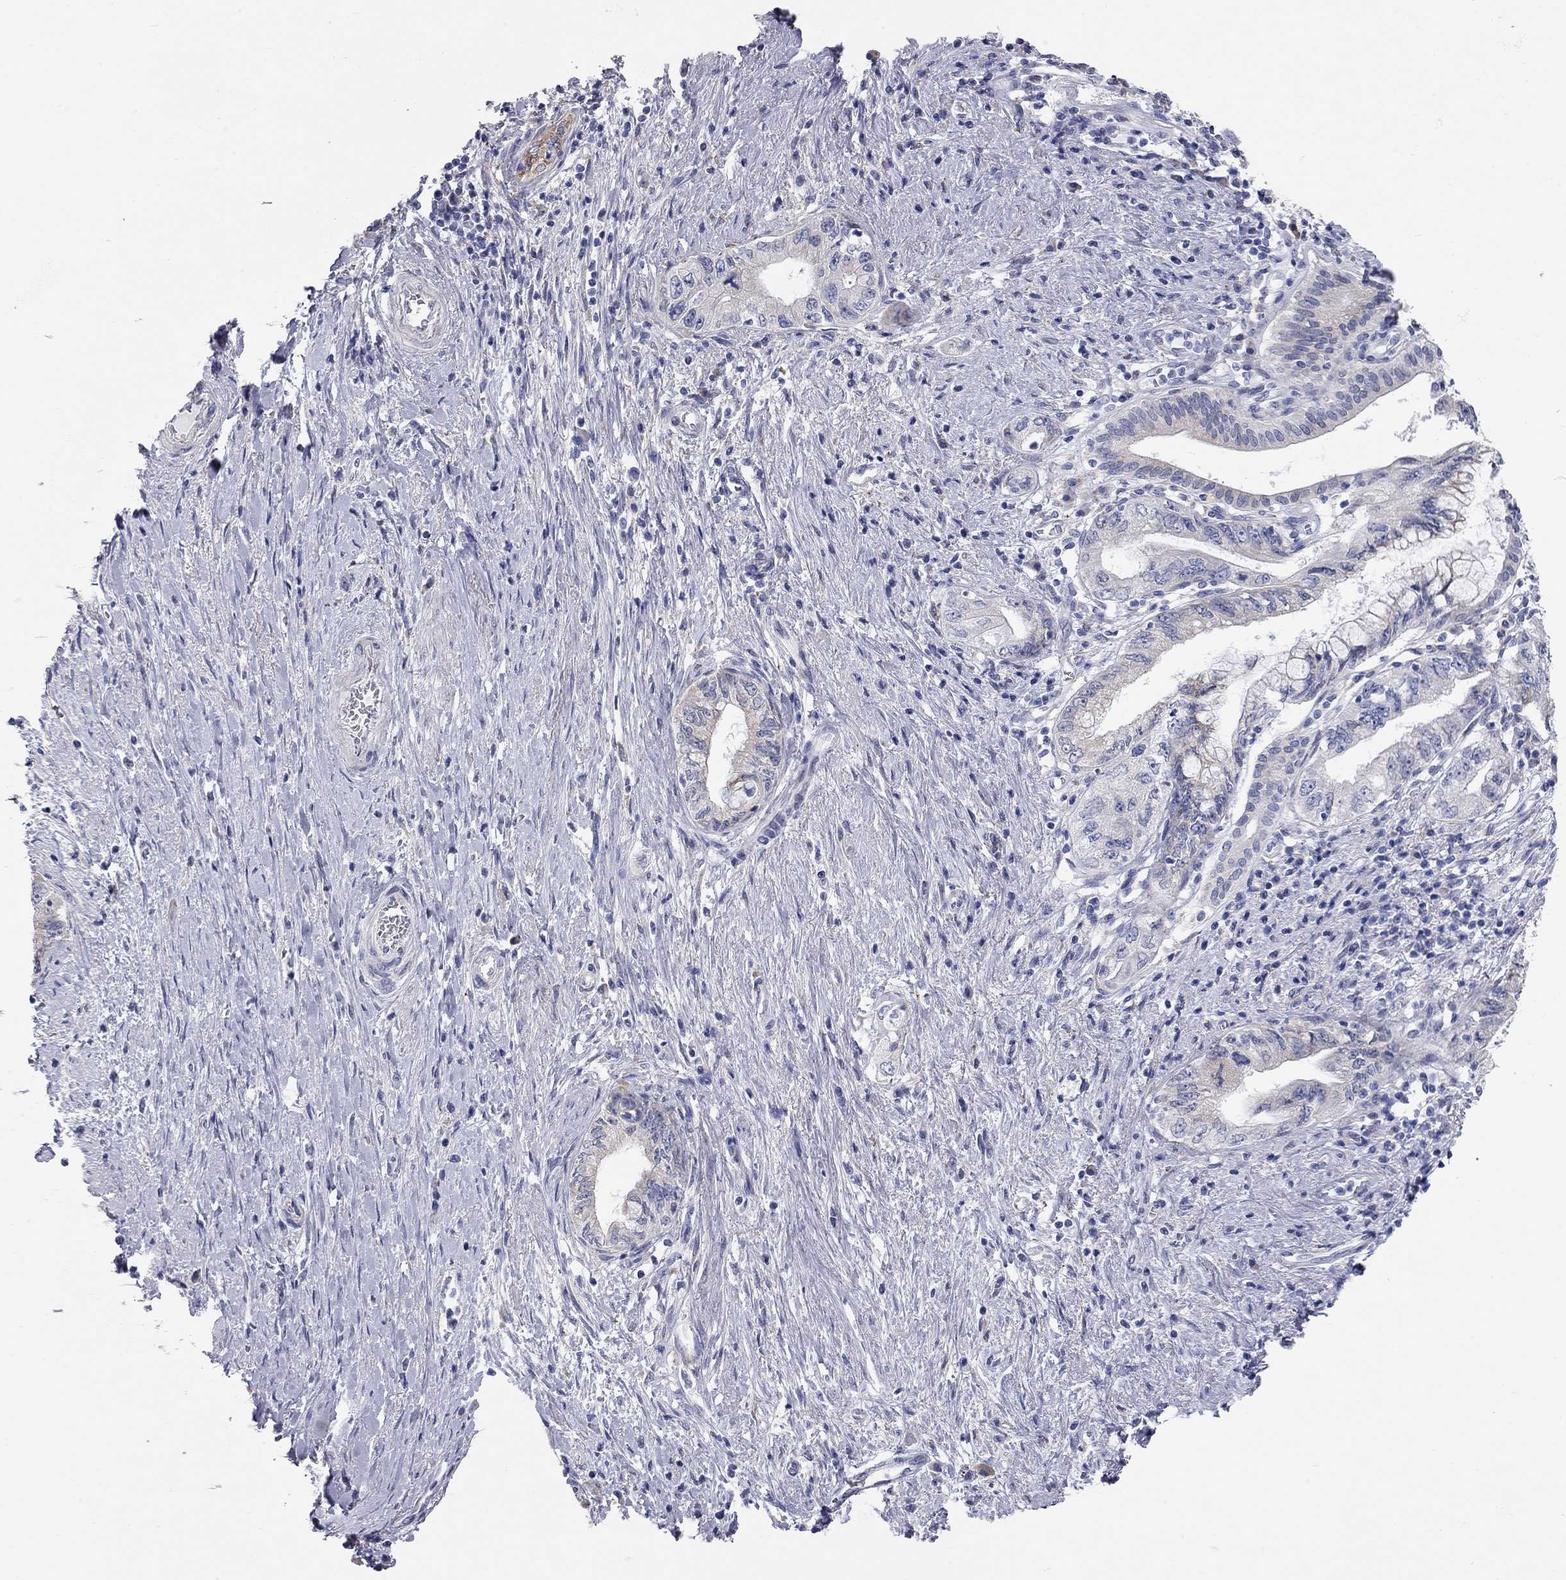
{"staining": {"intensity": "negative", "quantity": "none", "location": "none"}, "tissue": "pancreatic cancer", "cell_type": "Tumor cells", "image_type": "cancer", "snomed": [{"axis": "morphology", "description": "Adenocarcinoma, NOS"}, {"axis": "topography", "description": "Pancreas"}], "caption": "Tumor cells show no significant protein positivity in pancreatic adenocarcinoma. The staining is performed using DAB (3,3'-diaminobenzidine) brown chromogen with nuclei counter-stained in using hematoxylin.", "gene": "XAGE2", "patient": {"sex": "female", "age": 73}}